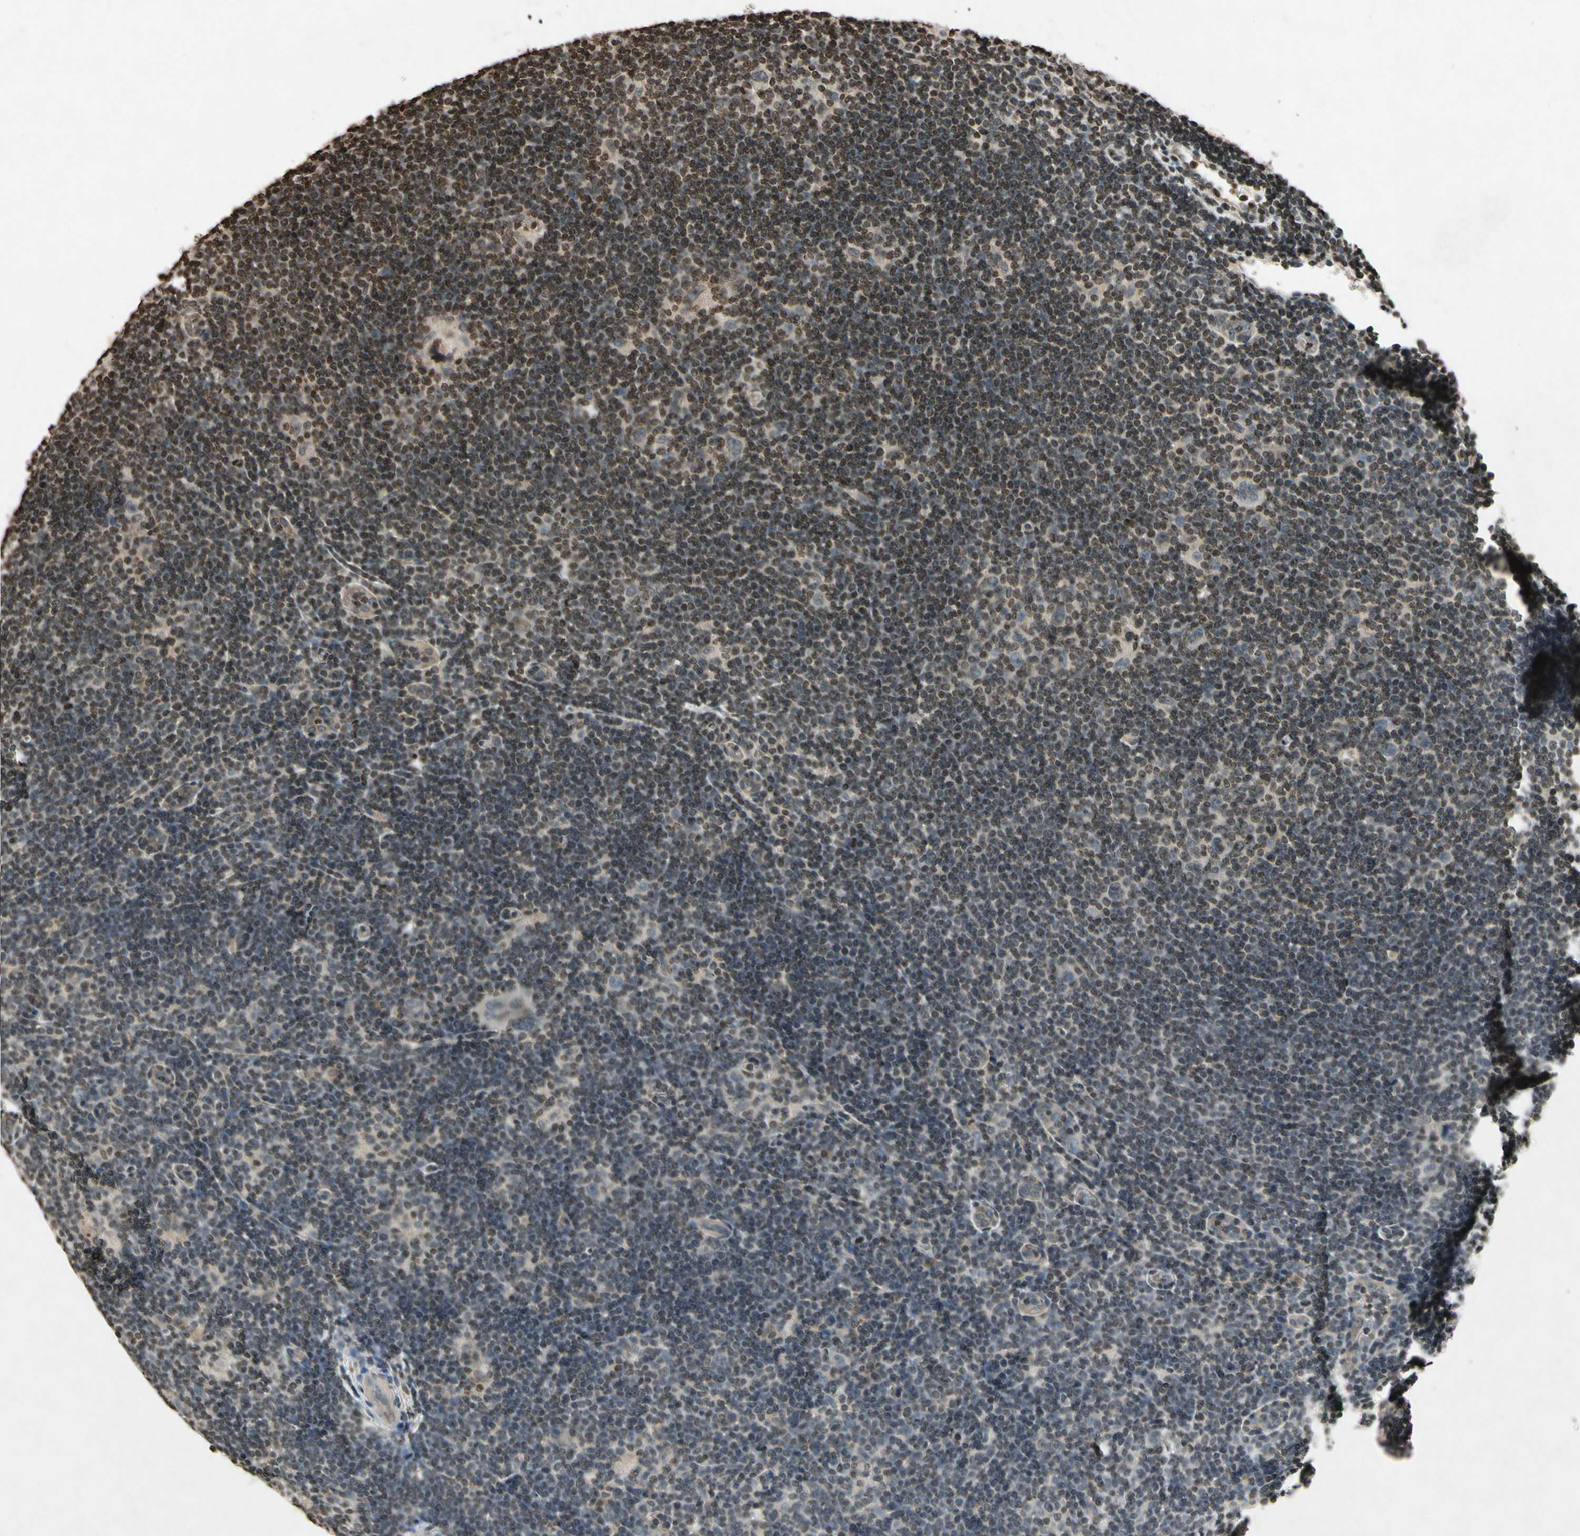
{"staining": {"intensity": "negative", "quantity": "none", "location": "none"}, "tissue": "lymphoma", "cell_type": "Tumor cells", "image_type": "cancer", "snomed": [{"axis": "morphology", "description": "Hodgkin's disease, NOS"}, {"axis": "topography", "description": "Lymph node"}], "caption": "This is an immunohistochemistry image of human Hodgkin's disease. There is no expression in tumor cells.", "gene": "HOXB3", "patient": {"sex": "female", "age": 57}}